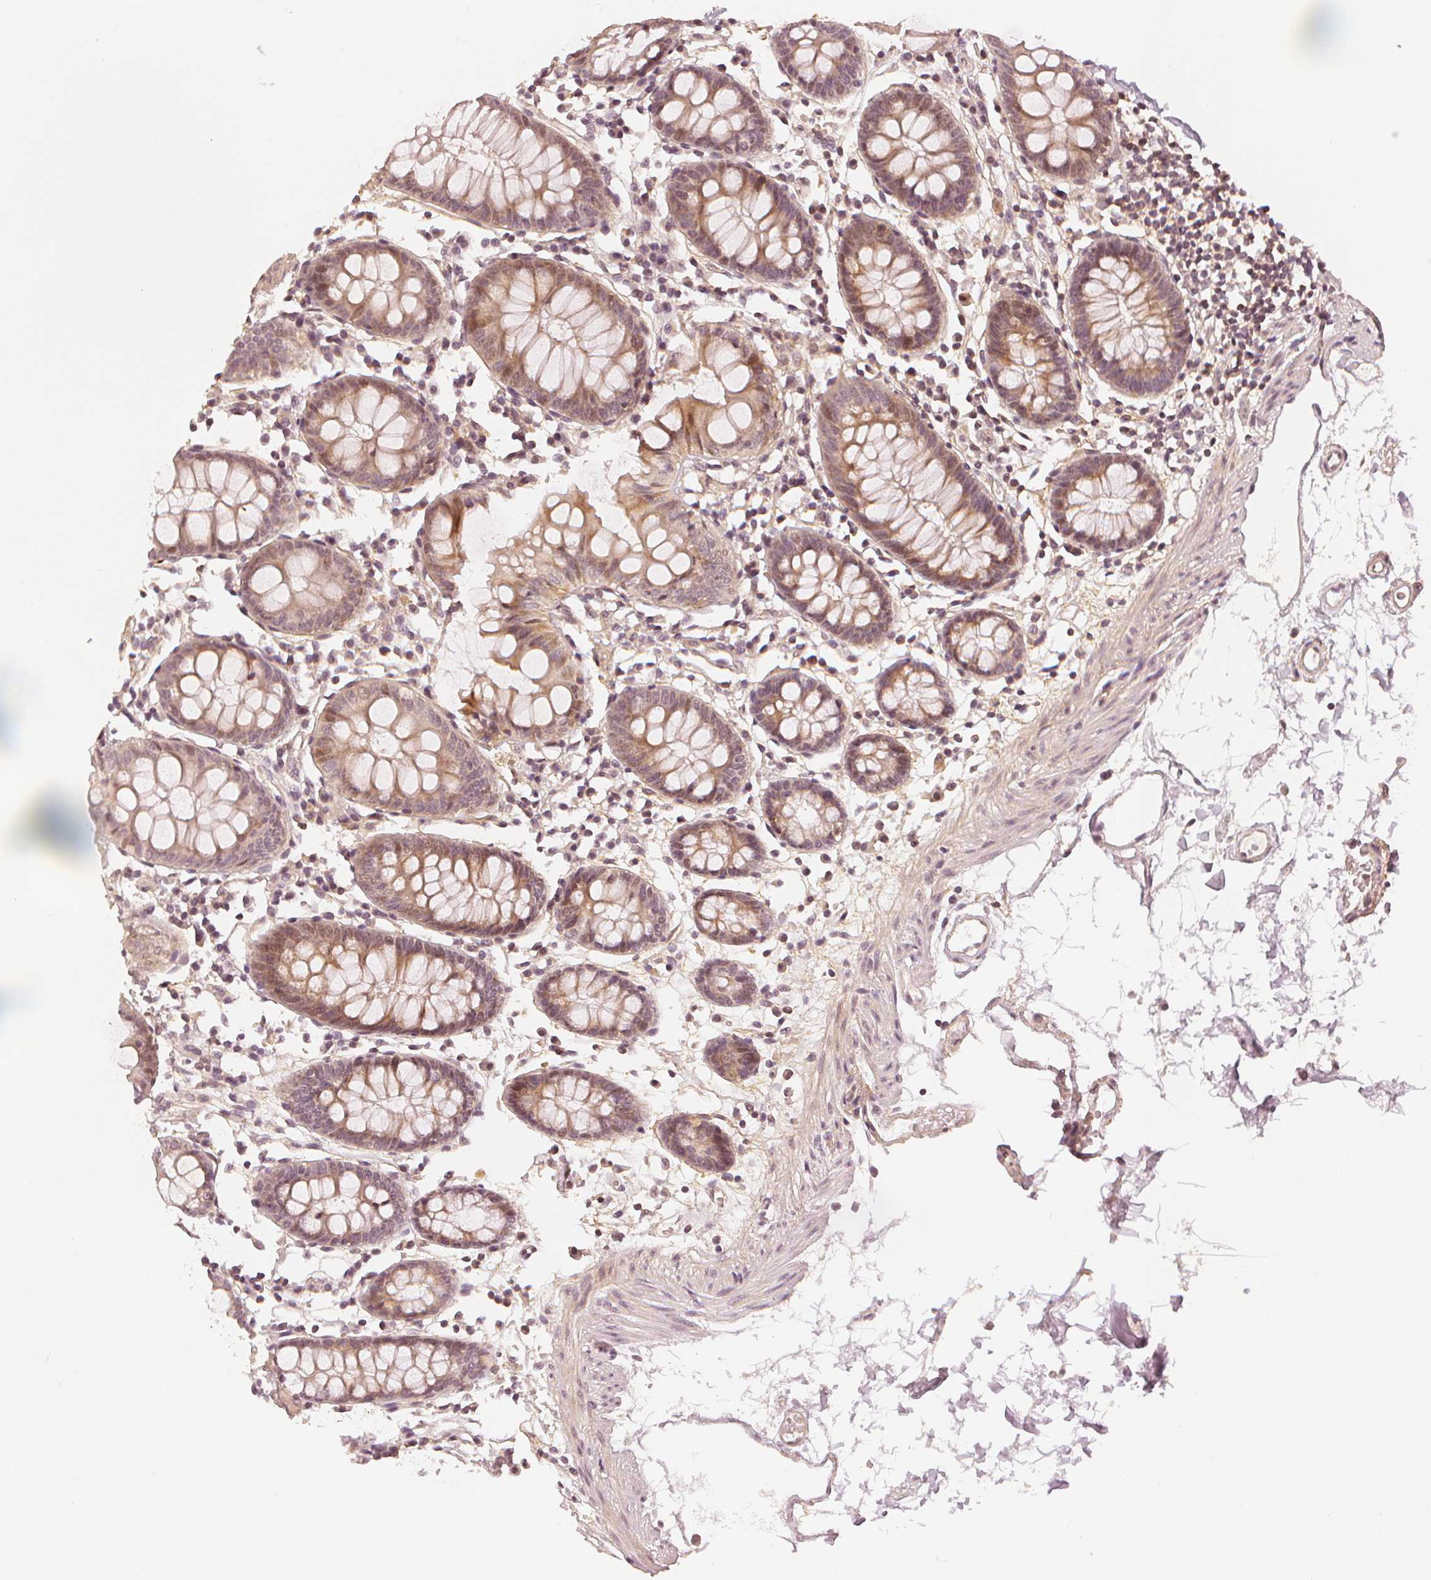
{"staining": {"intensity": "weak", "quantity": "25%-75%", "location": "cytoplasmic/membranous,nuclear"}, "tissue": "colon", "cell_type": "Endothelial cells", "image_type": "normal", "snomed": [{"axis": "morphology", "description": "Normal tissue, NOS"}, {"axis": "topography", "description": "Colon"}], "caption": "Protein staining demonstrates weak cytoplasmic/membranous,nuclear positivity in about 25%-75% of endothelial cells in normal colon.", "gene": "SLC34A1", "patient": {"sex": "female", "age": 84}}